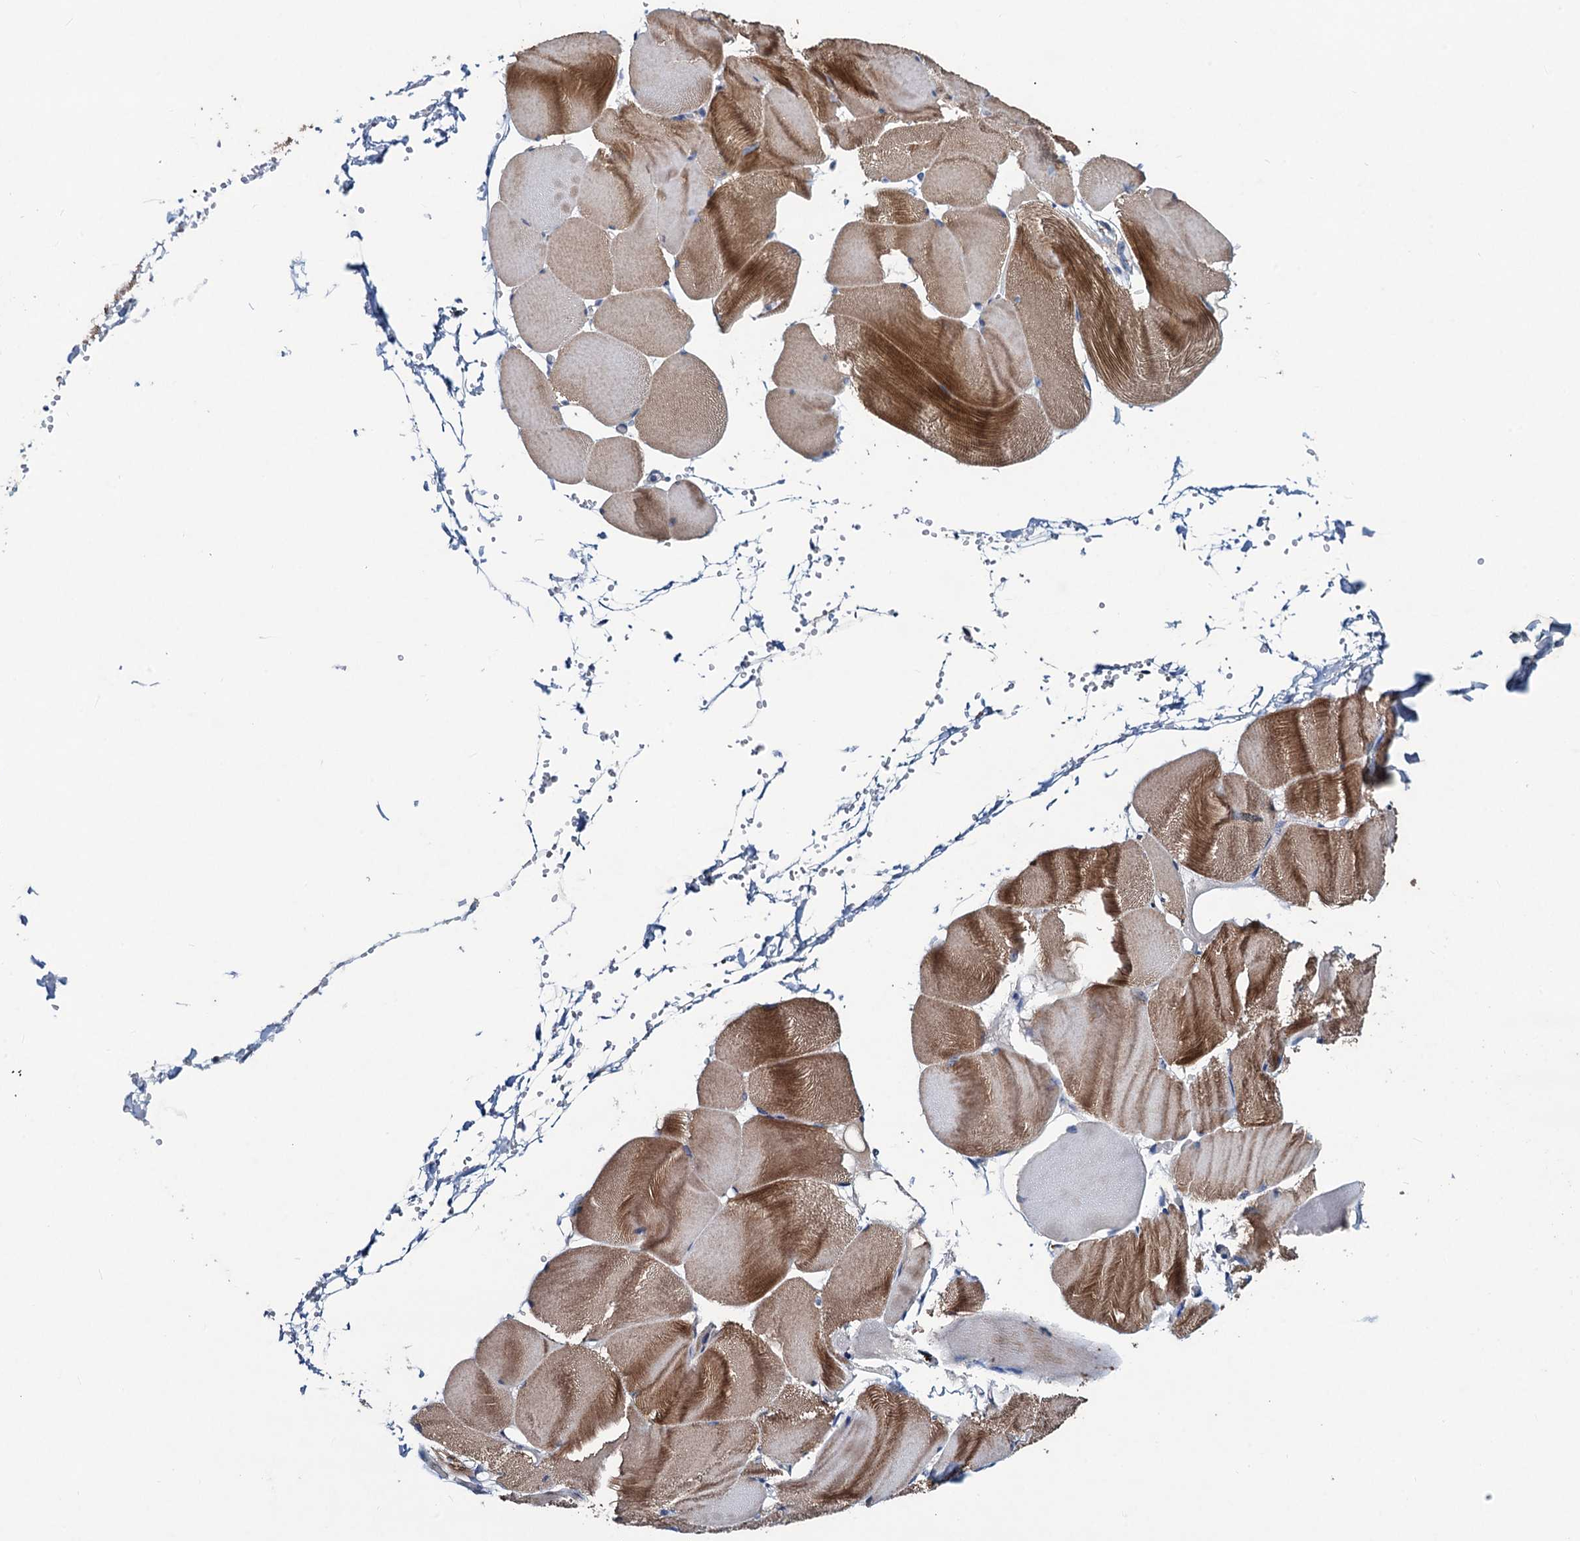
{"staining": {"intensity": "moderate", "quantity": ">75%", "location": "cytoplasmic/membranous"}, "tissue": "skeletal muscle", "cell_type": "Myocytes", "image_type": "normal", "snomed": [{"axis": "morphology", "description": "Normal tissue, NOS"}, {"axis": "morphology", "description": "Basal cell carcinoma"}, {"axis": "topography", "description": "Skeletal muscle"}], "caption": "Protein expression analysis of unremarkable skeletal muscle exhibits moderate cytoplasmic/membranous expression in approximately >75% of myocytes. (brown staining indicates protein expression, while blue staining denotes nuclei).", "gene": "RTKN2", "patient": {"sex": "female", "age": 64}}